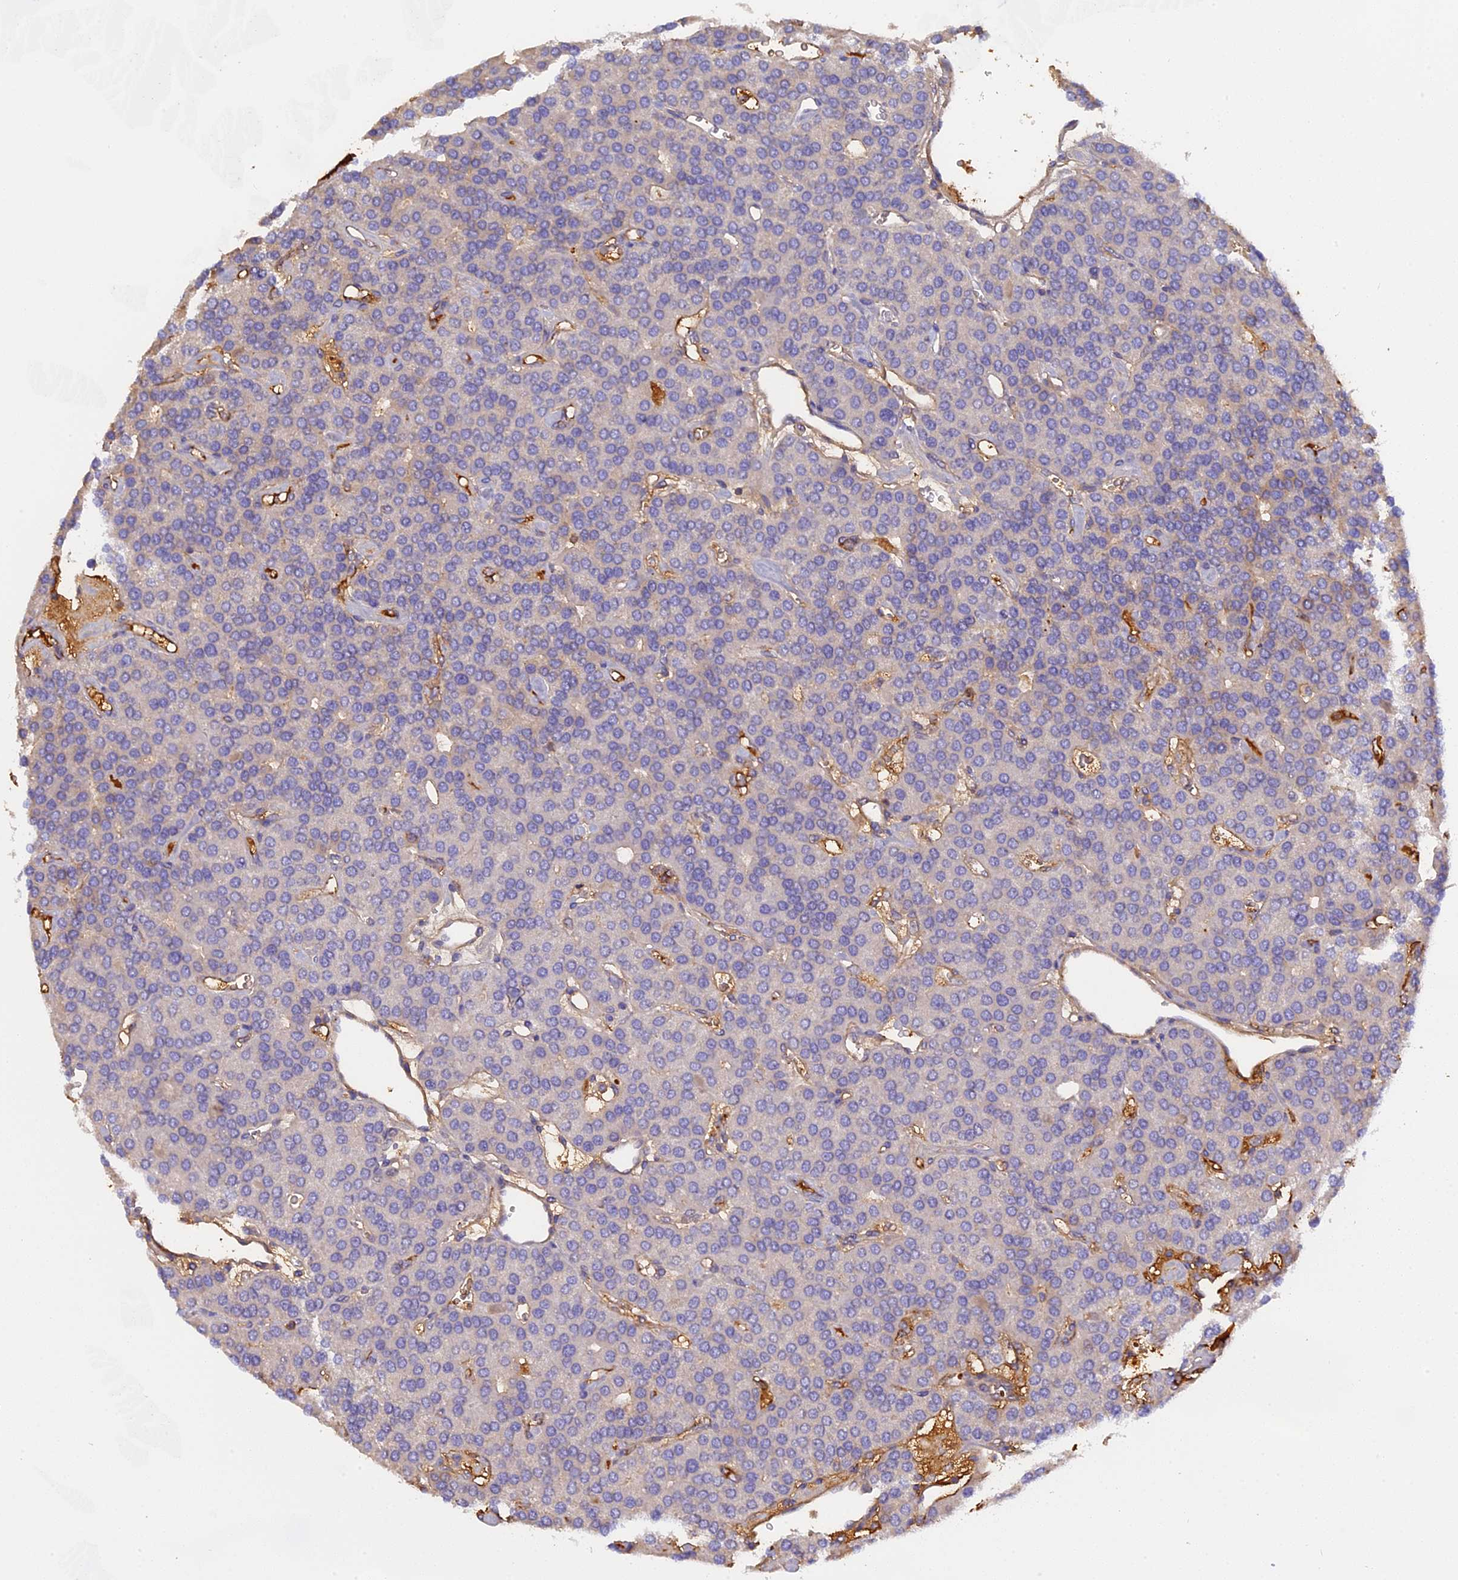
{"staining": {"intensity": "negative", "quantity": "none", "location": "none"}, "tissue": "parathyroid gland", "cell_type": "Glandular cells", "image_type": "normal", "snomed": [{"axis": "morphology", "description": "Normal tissue, NOS"}, {"axis": "morphology", "description": "Adenoma, NOS"}, {"axis": "topography", "description": "Parathyroid gland"}], "caption": "High magnification brightfield microscopy of normal parathyroid gland stained with DAB (brown) and counterstained with hematoxylin (blue): glandular cells show no significant positivity. (DAB immunohistochemistry with hematoxylin counter stain).", "gene": "CFAP119", "patient": {"sex": "female", "age": 86}}